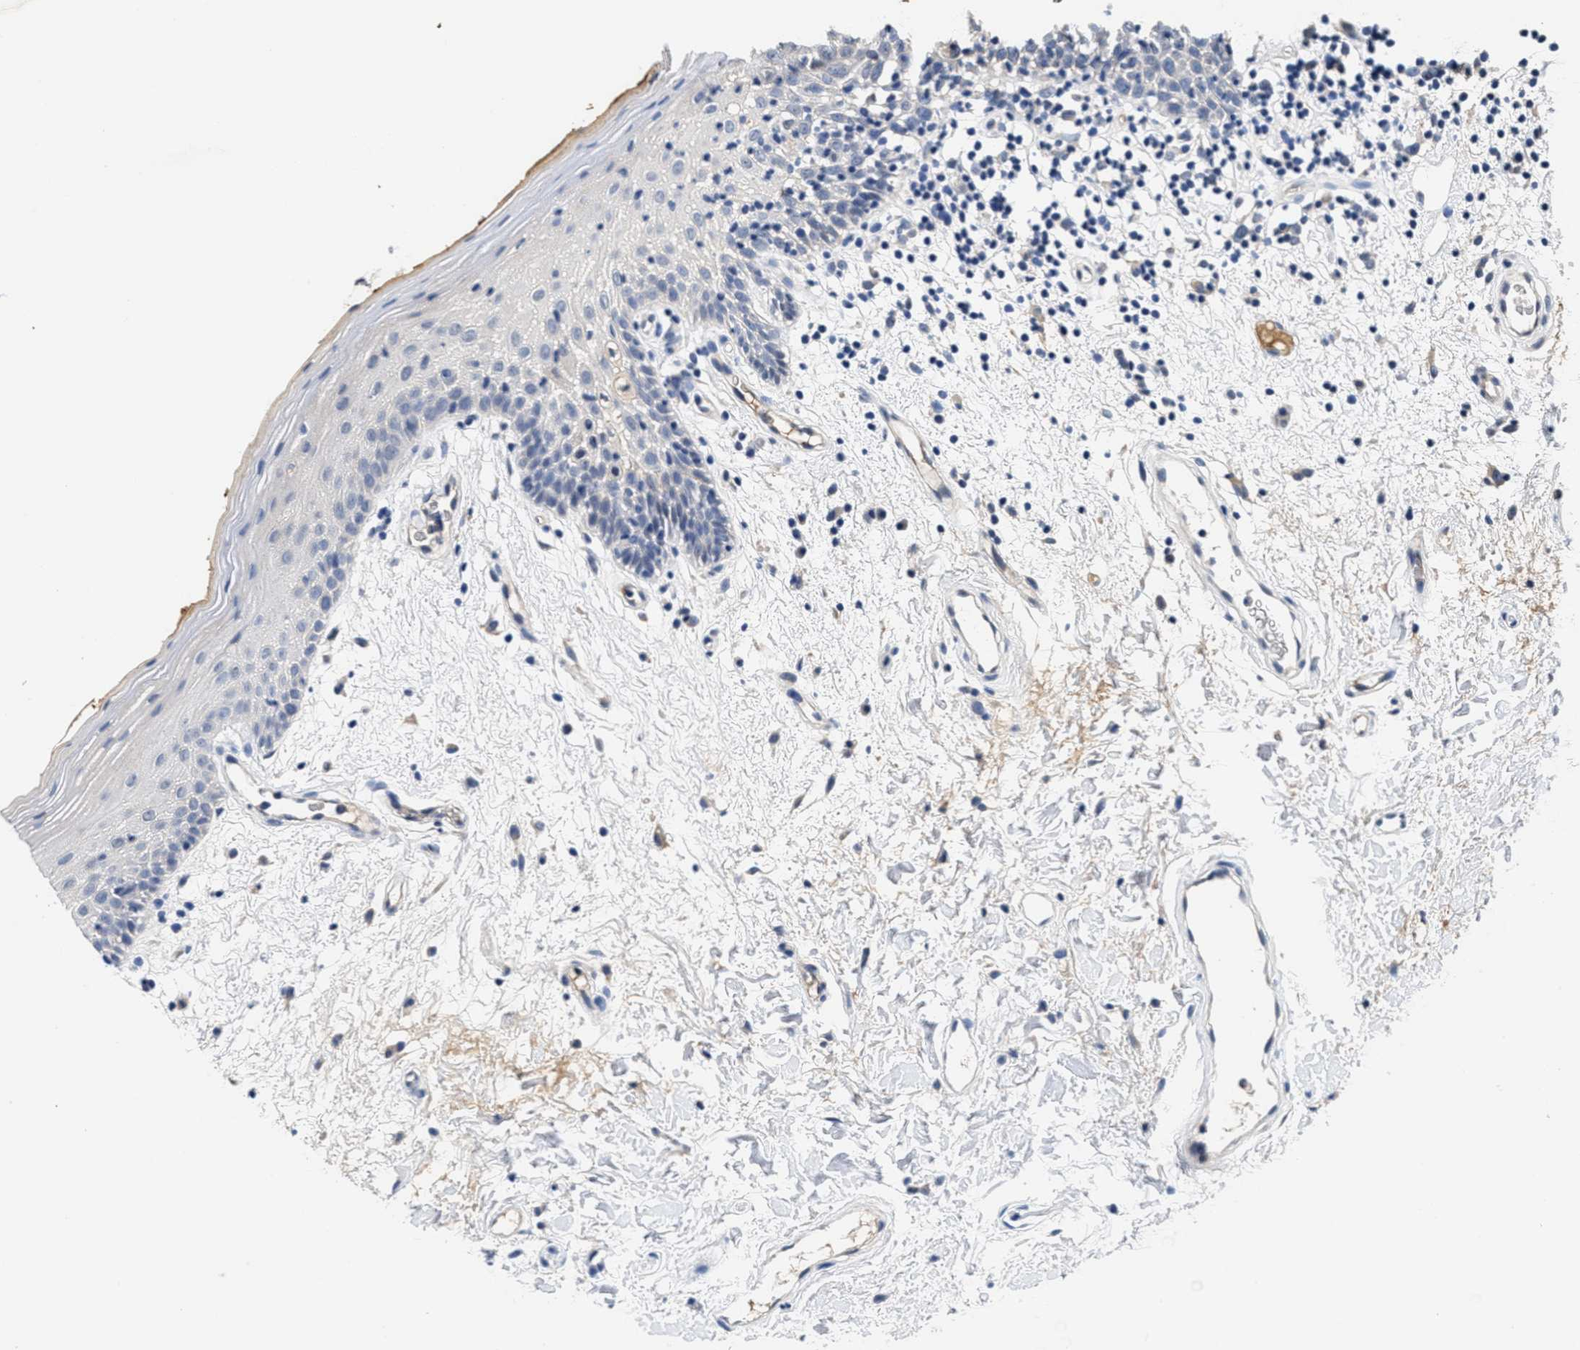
{"staining": {"intensity": "weak", "quantity": "25%-75%", "location": "cytoplasmic/membranous"}, "tissue": "oral mucosa", "cell_type": "Squamous epithelial cells", "image_type": "normal", "snomed": [{"axis": "morphology", "description": "Normal tissue, NOS"}, {"axis": "morphology", "description": "Squamous cell carcinoma, NOS"}, {"axis": "topography", "description": "Skeletal muscle"}, {"axis": "topography", "description": "Oral tissue"}, {"axis": "topography", "description": "Head-Neck"}], "caption": "Oral mucosa stained with a brown dye exhibits weak cytoplasmic/membranous positive staining in approximately 25%-75% of squamous epithelial cells.", "gene": "ANGPT1", "patient": {"sex": "male", "age": 71}}